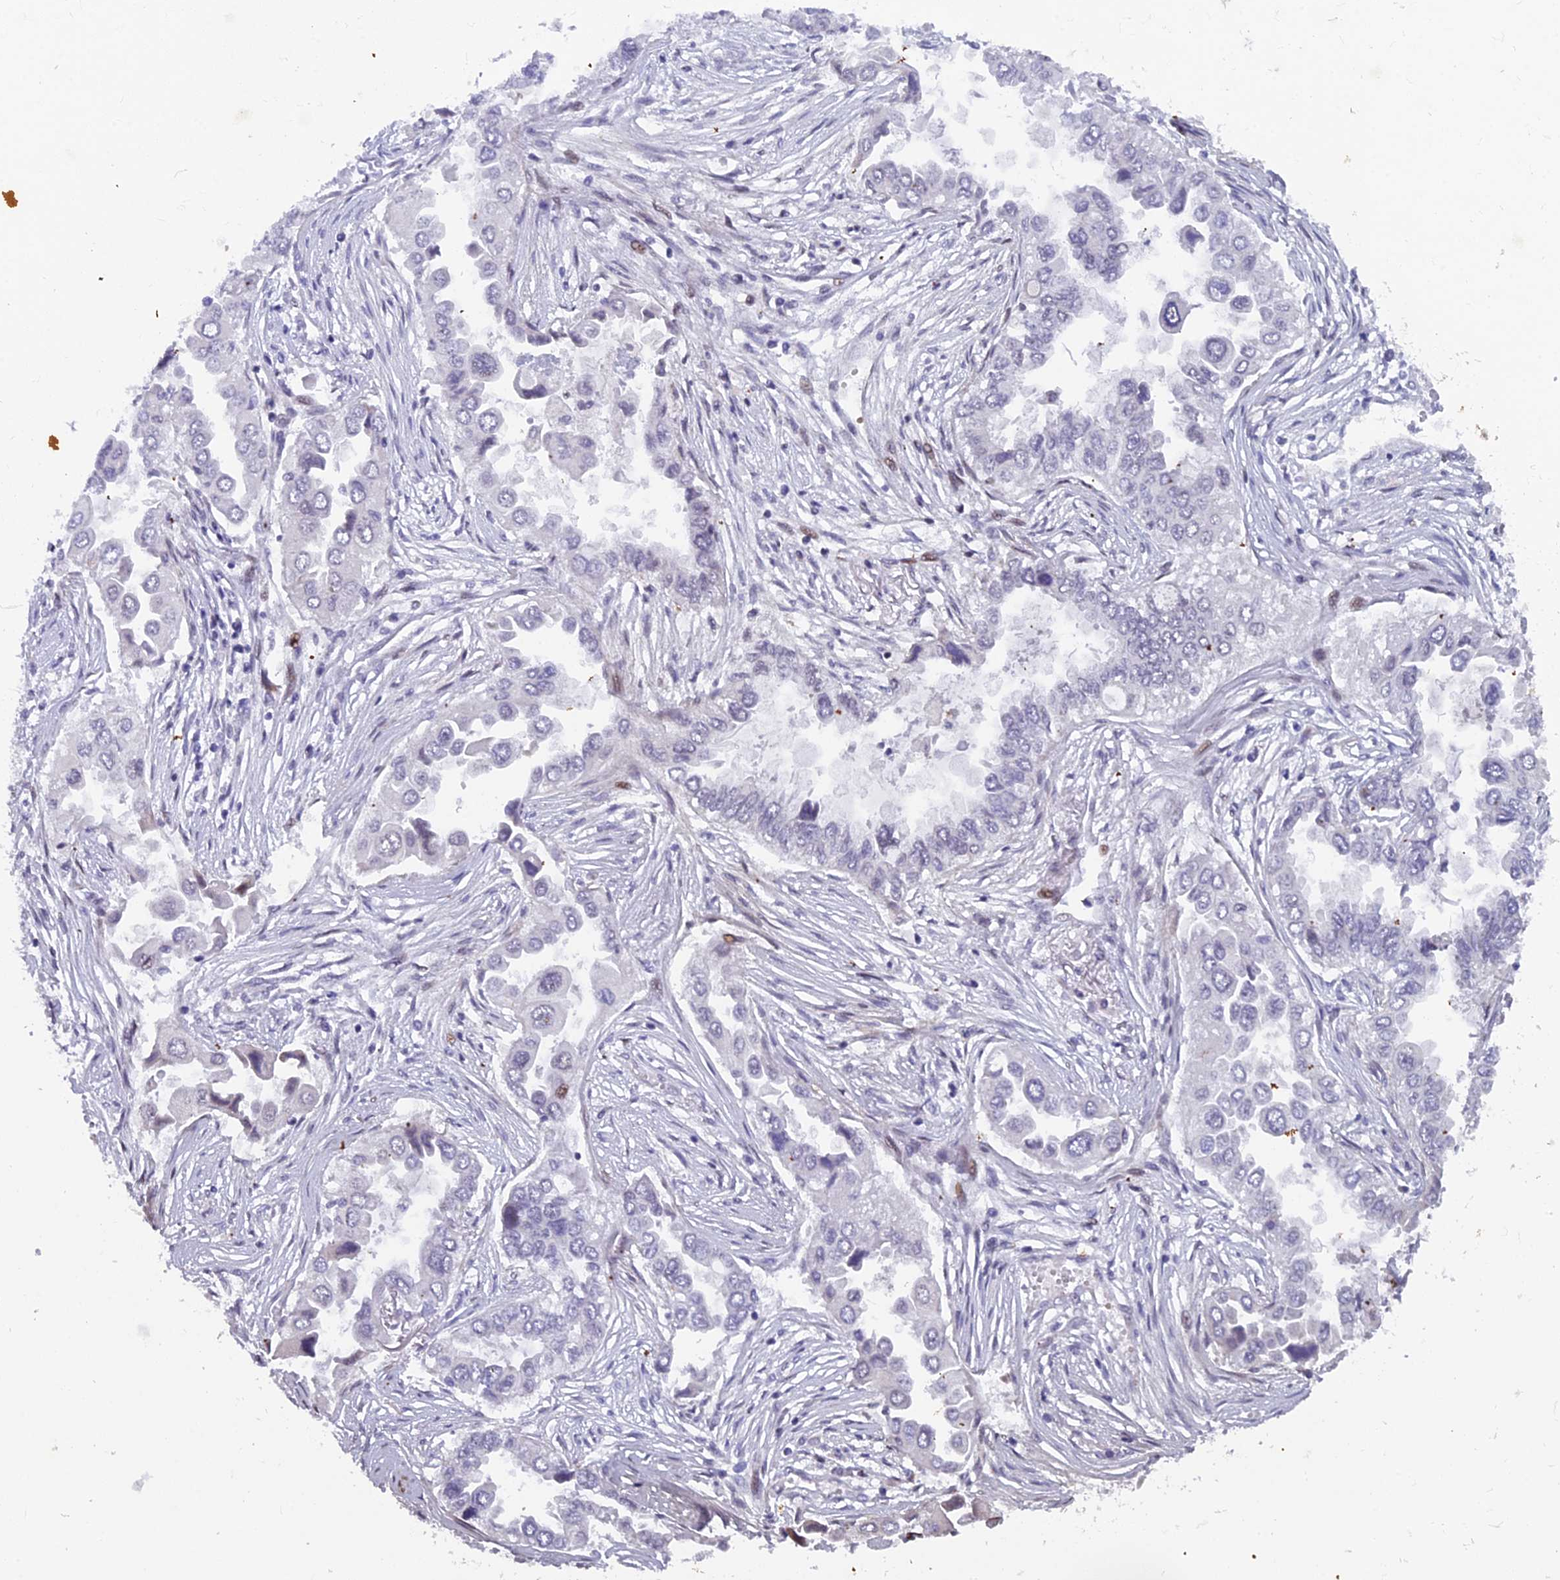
{"staining": {"intensity": "negative", "quantity": "none", "location": "none"}, "tissue": "lung cancer", "cell_type": "Tumor cells", "image_type": "cancer", "snomed": [{"axis": "morphology", "description": "Adenocarcinoma, NOS"}, {"axis": "topography", "description": "Lung"}], "caption": "The histopathology image demonstrates no significant positivity in tumor cells of lung adenocarcinoma.", "gene": "XKR9", "patient": {"sex": "female", "age": 76}}